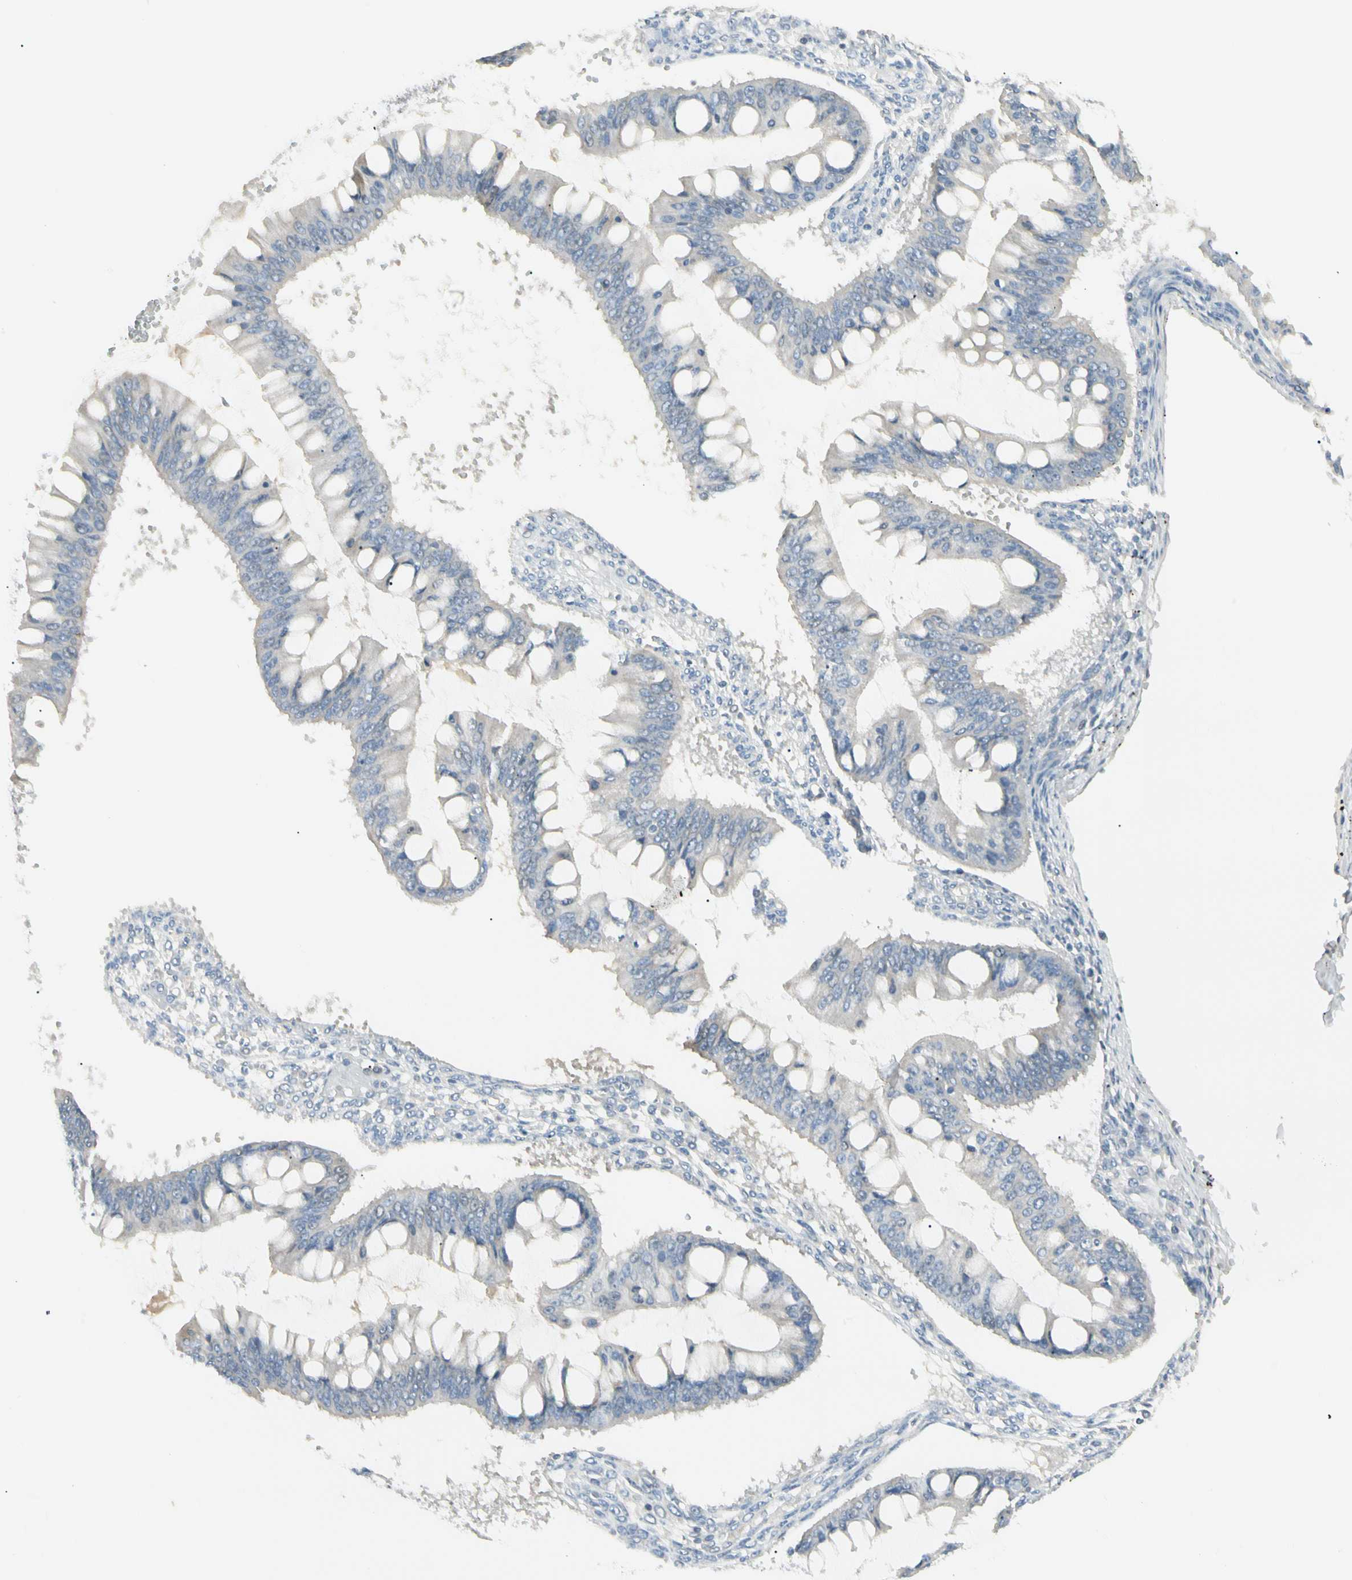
{"staining": {"intensity": "negative", "quantity": "none", "location": "none"}, "tissue": "ovarian cancer", "cell_type": "Tumor cells", "image_type": "cancer", "snomed": [{"axis": "morphology", "description": "Cystadenocarcinoma, mucinous, NOS"}, {"axis": "topography", "description": "Ovary"}], "caption": "Immunohistochemistry histopathology image of neoplastic tissue: human ovarian cancer (mucinous cystadenocarcinoma) stained with DAB reveals no significant protein positivity in tumor cells. (IHC, brightfield microscopy, high magnification).", "gene": "ALDH18A1", "patient": {"sex": "female", "age": 73}}